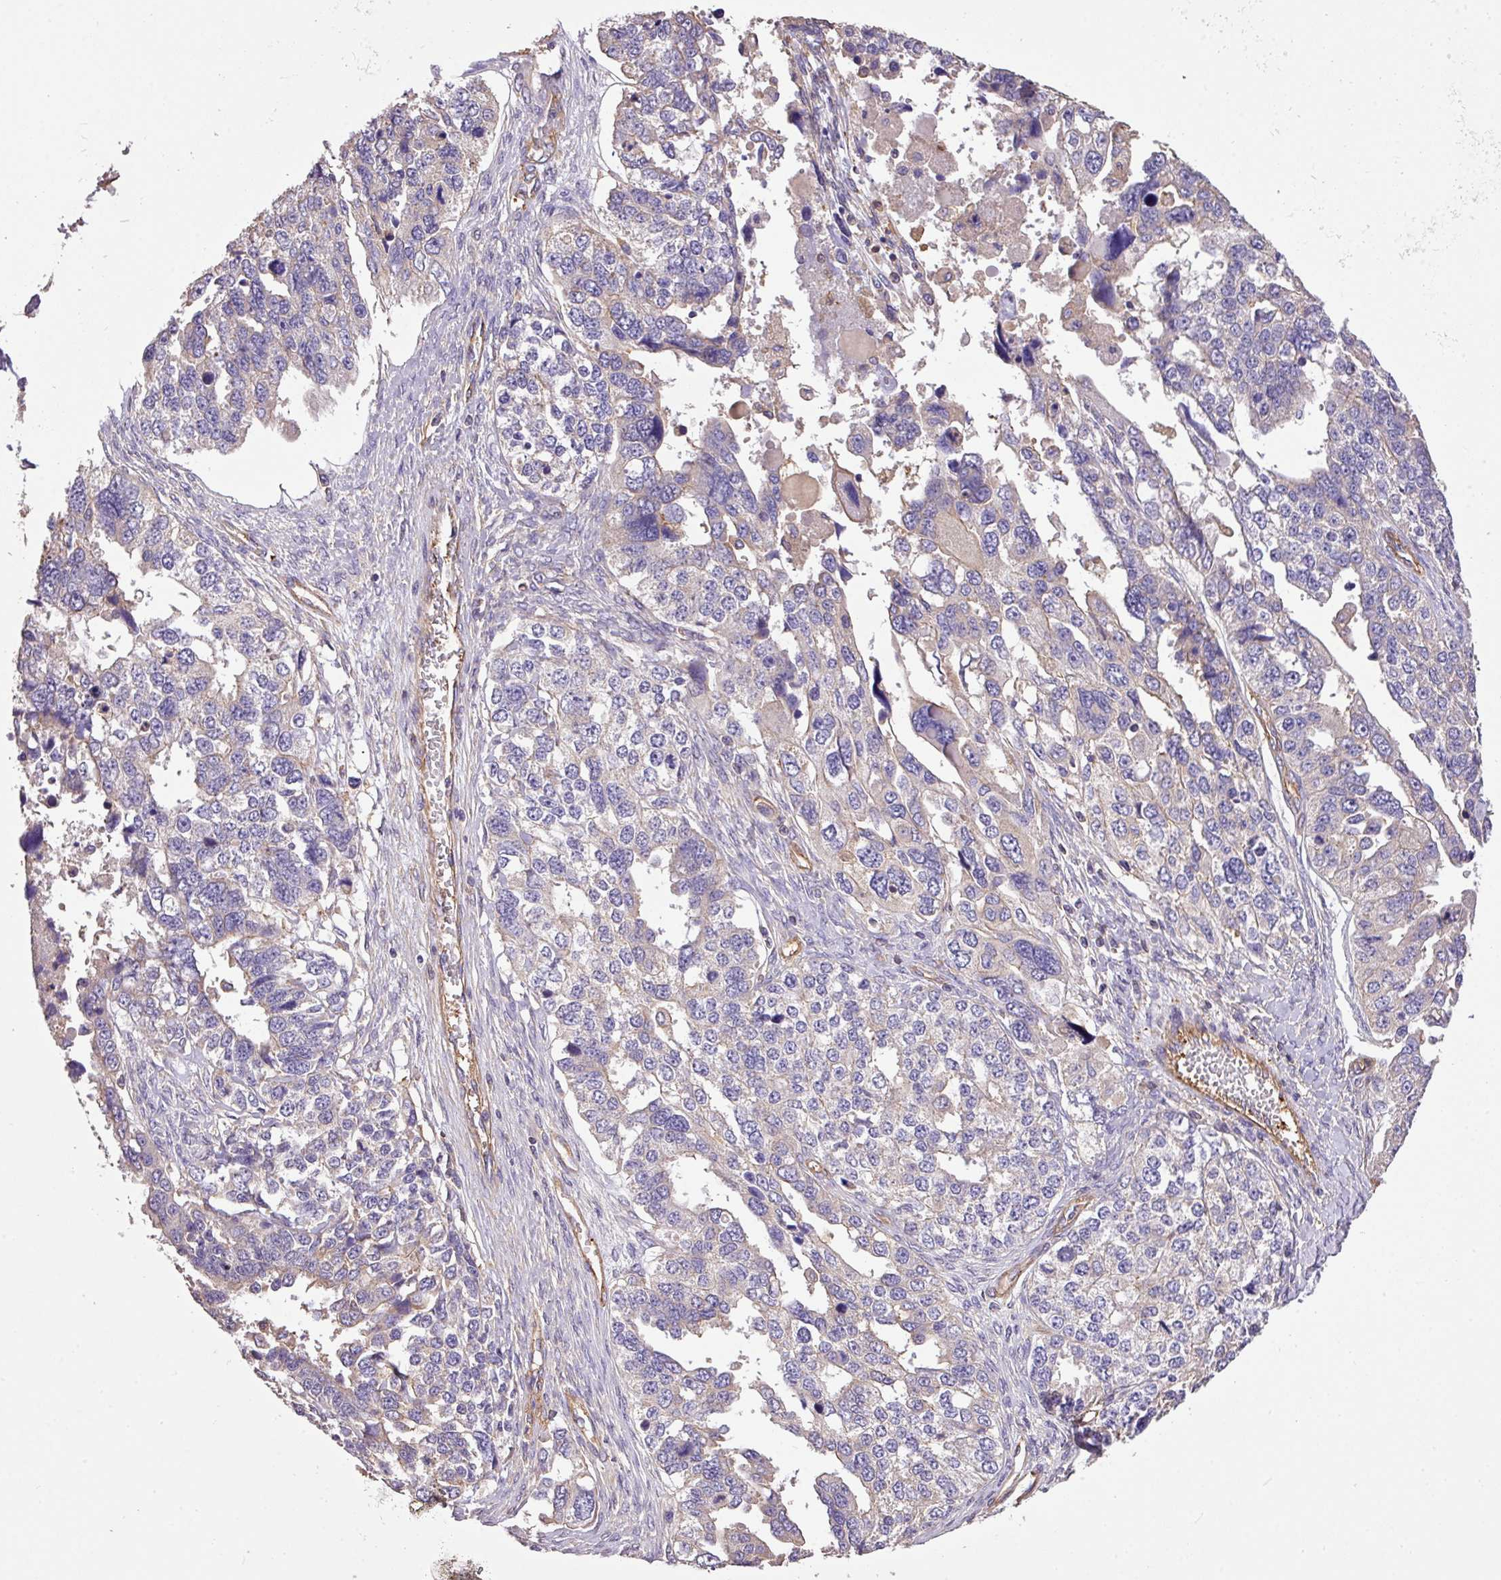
{"staining": {"intensity": "negative", "quantity": "none", "location": "none"}, "tissue": "ovarian cancer", "cell_type": "Tumor cells", "image_type": "cancer", "snomed": [{"axis": "morphology", "description": "Cystadenocarcinoma, serous, NOS"}, {"axis": "topography", "description": "Ovary"}], "caption": "The histopathology image exhibits no staining of tumor cells in ovarian cancer.", "gene": "CALML4", "patient": {"sex": "female", "age": 76}}